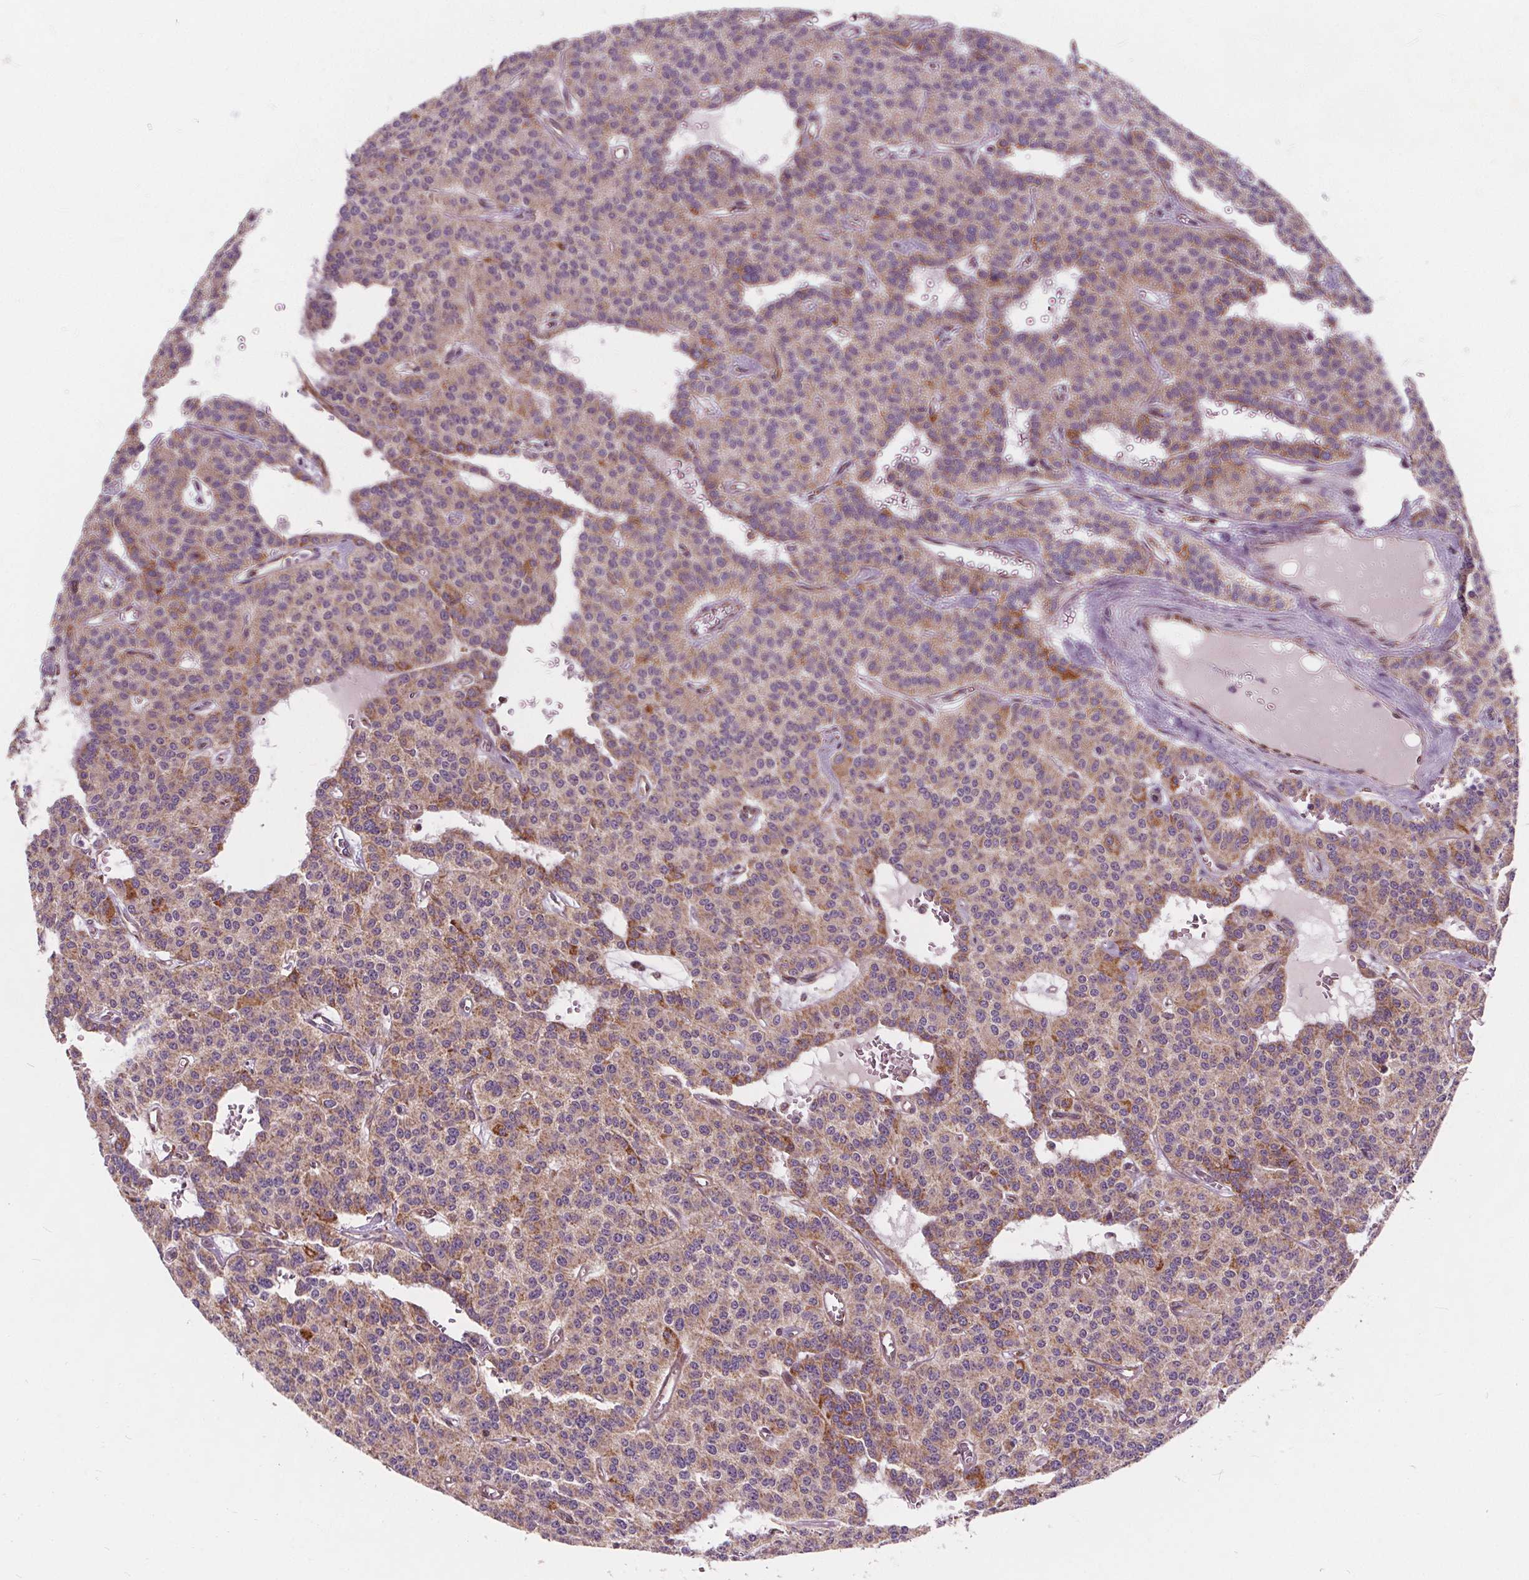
{"staining": {"intensity": "moderate", "quantity": "25%-75%", "location": "cytoplasmic/membranous"}, "tissue": "carcinoid", "cell_type": "Tumor cells", "image_type": "cancer", "snomed": [{"axis": "morphology", "description": "Carcinoid, malignant, NOS"}, {"axis": "topography", "description": "Lung"}], "caption": "An immunohistochemistry (IHC) image of tumor tissue is shown. Protein staining in brown highlights moderate cytoplasmic/membranous positivity in carcinoid (malignant) within tumor cells.", "gene": "PLSCR3", "patient": {"sex": "female", "age": 71}}